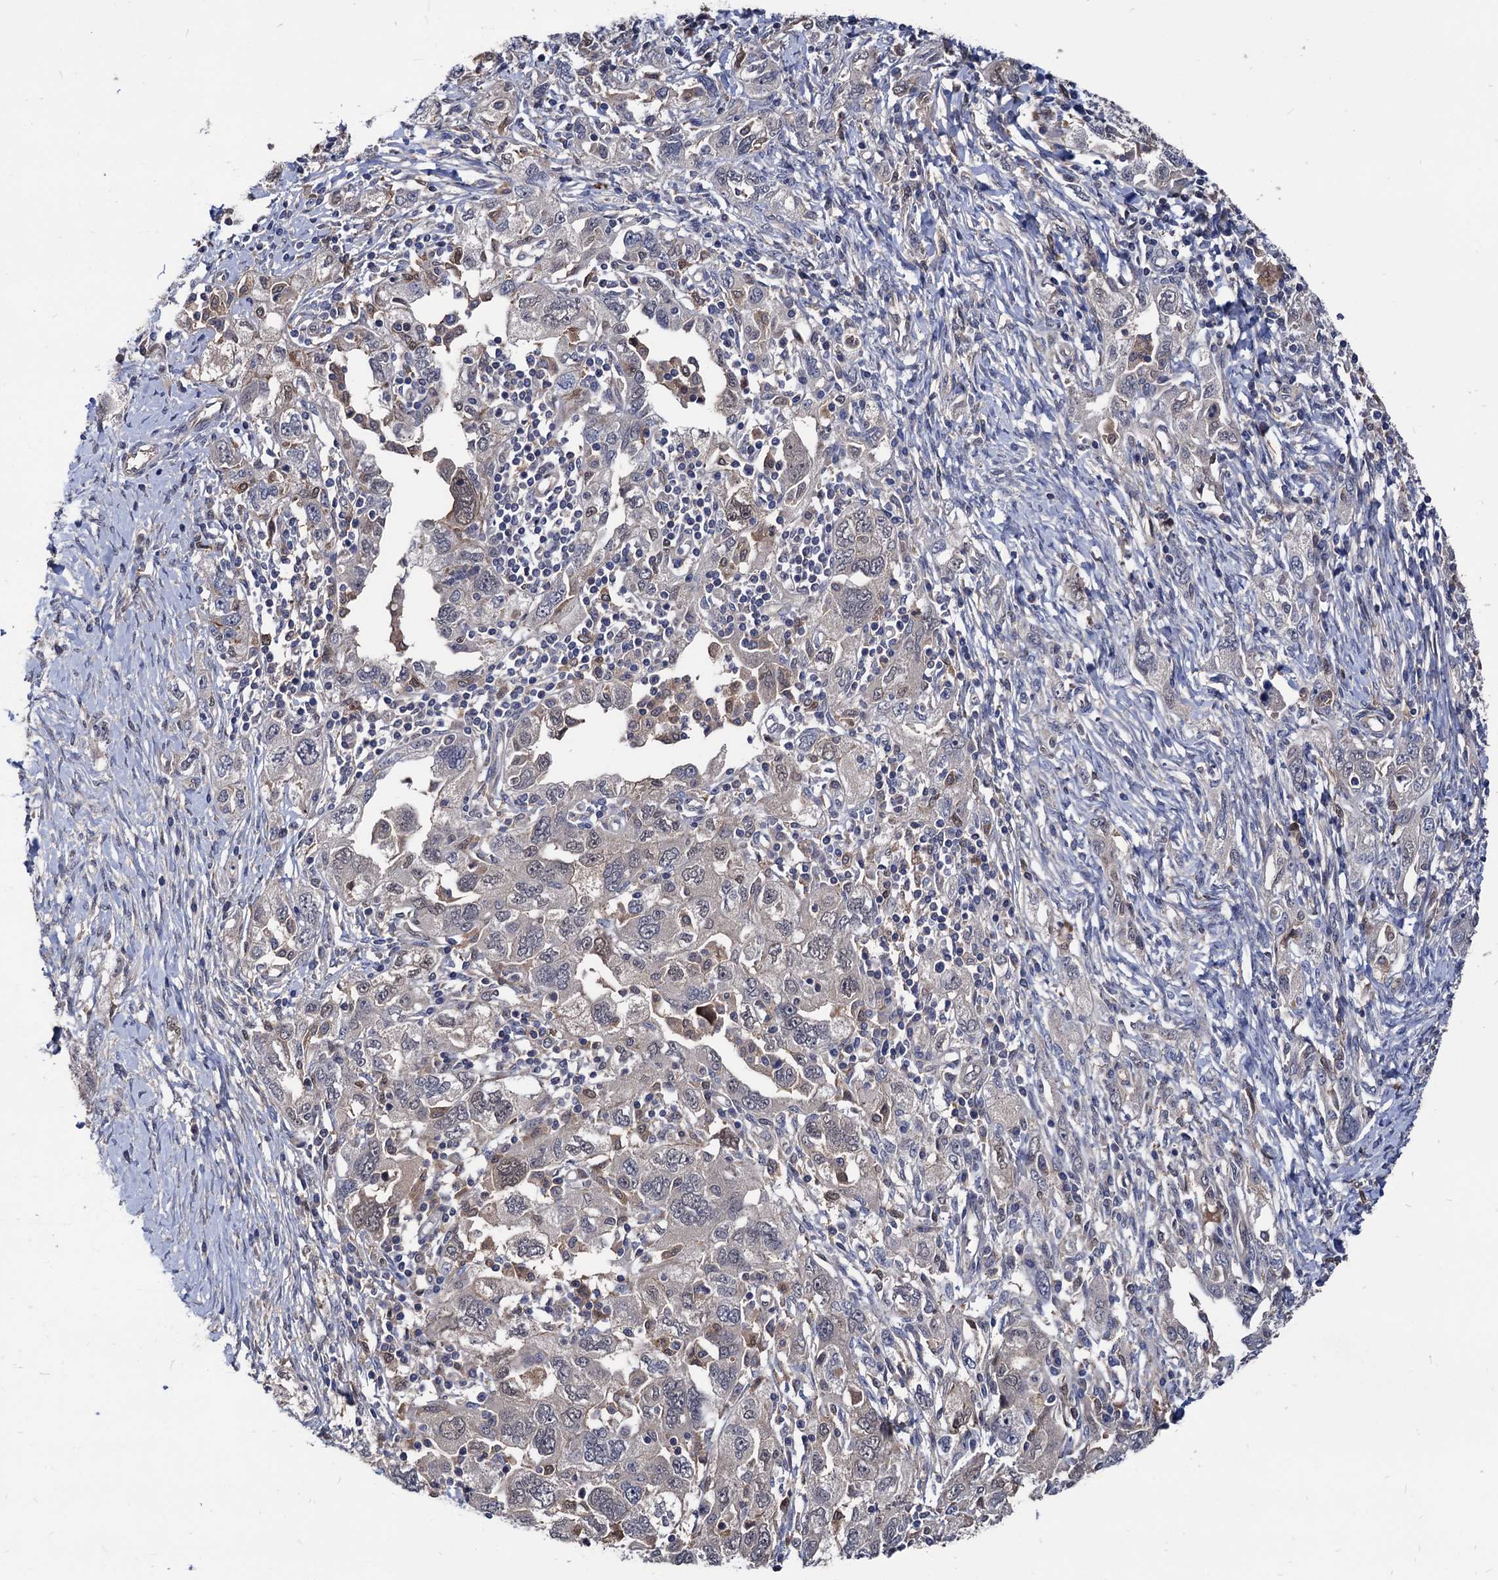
{"staining": {"intensity": "weak", "quantity": "<25%", "location": "nuclear"}, "tissue": "ovarian cancer", "cell_type": "Tumor cells", "image_type": "cancer", "snomed": [{"axis": "morphology", "description": "Carcinoma, NOS"}, {"axis": "morphology", "description": "Cystadenocarcinoma, serous, NOS"}, {"axis": "topography", "description": "Ovary"}], "caption": "Immunohistochemical staining of ovarian cancer demonstrates no significant positivity in tumor cells.", "gene": "CPPED1", "patient": {"sex": "female", "age": 69}}